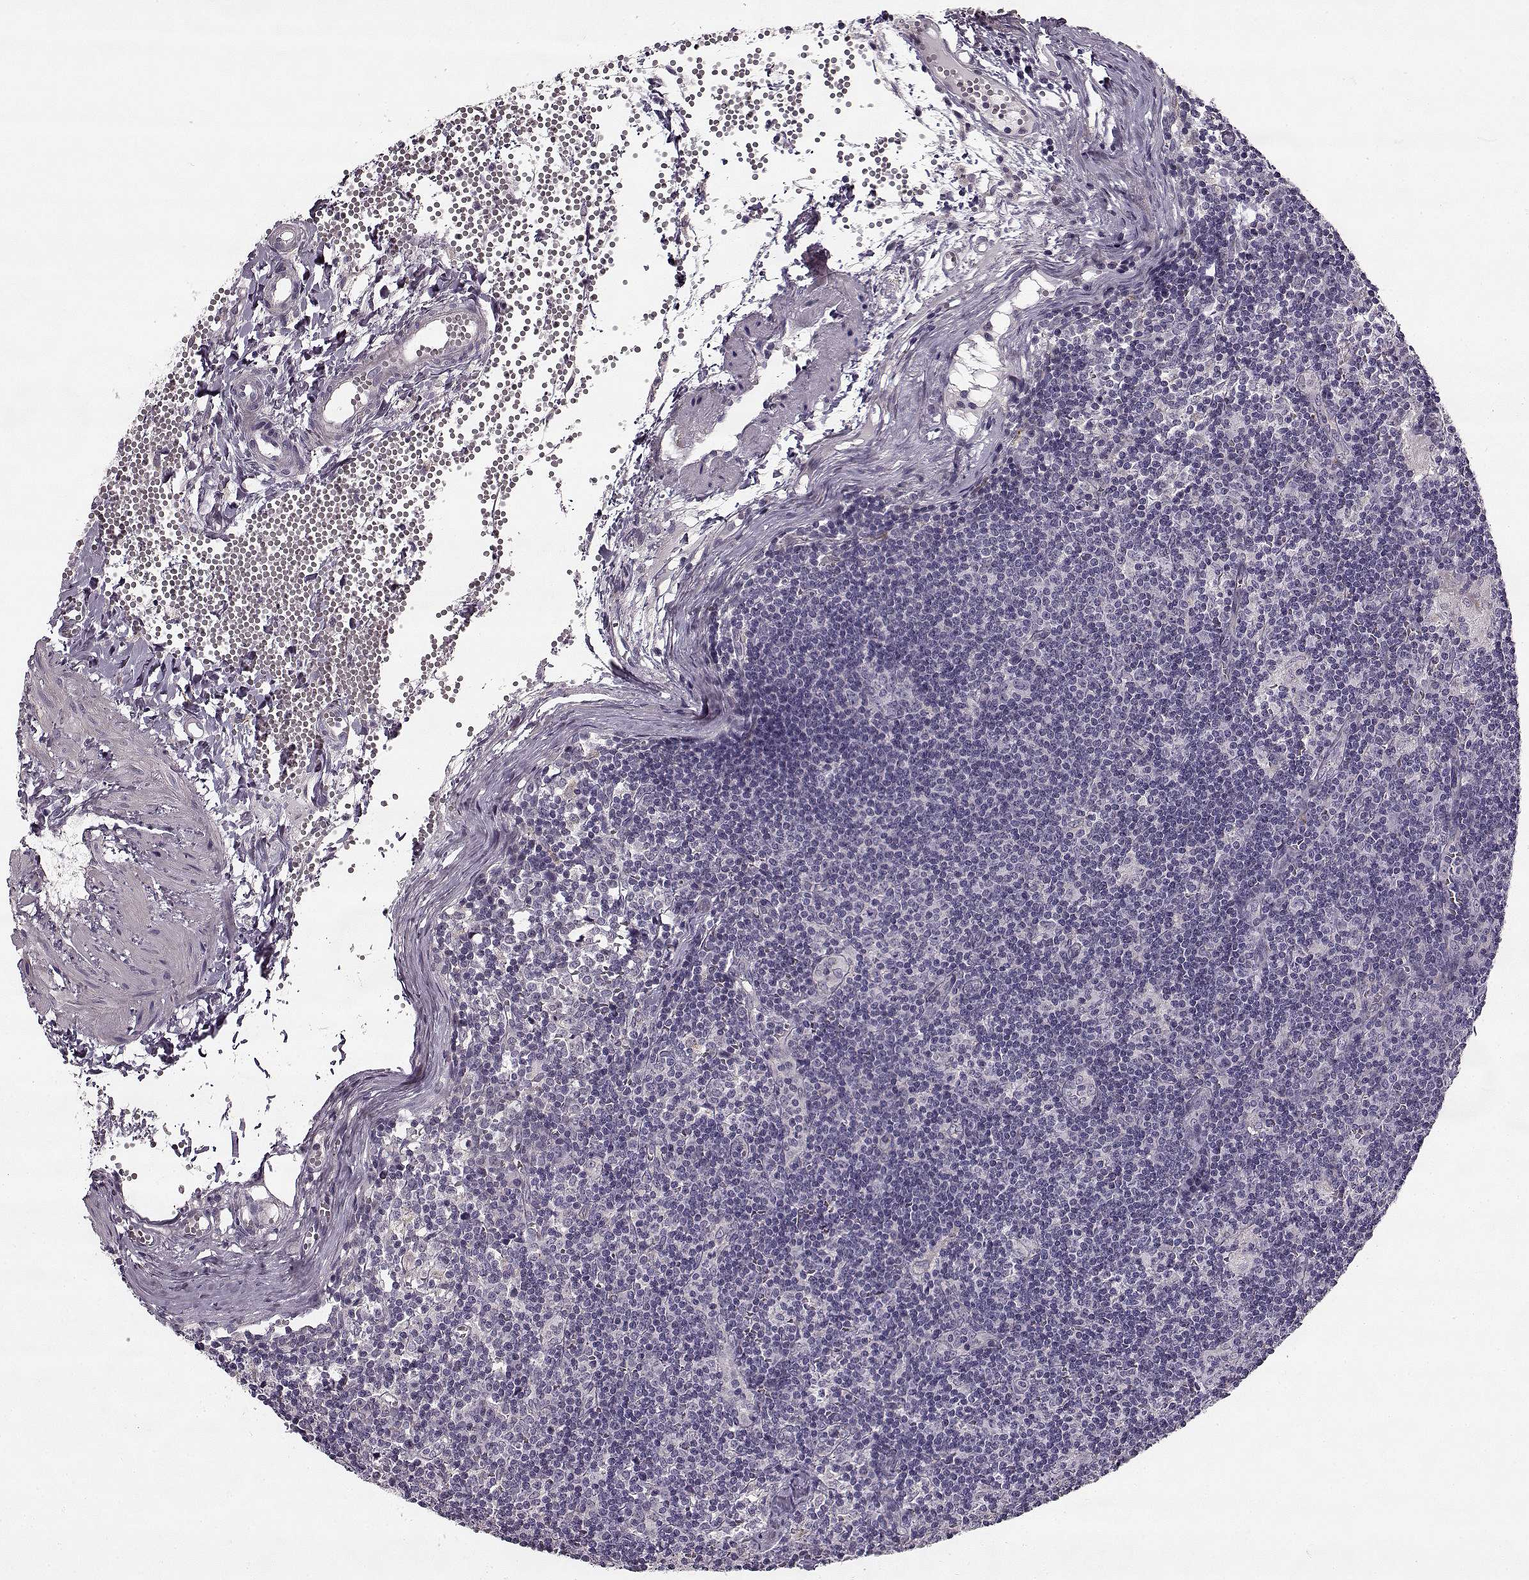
{"staining": {"intensity": "negative", "quantity": "none", "location": "none"}, "tissue": "lymph node", "cell_type": "Germinal center cells", "image_type": "normal", "snomed": [{"axis": "morphology", "description": "Normal tissue, NOS"}, {"axis": "topography", "description": "Lymph node"}], "caption": "Immunohistochemistry (IHC) image of benign lymph node: lymph node stained with DAB (3,3'-diaminobenzidine) exhibits no significant protein staining in germinal center cells. Brightfield microscopy of IHC stained with DAB (brown) and hematoxylin (blue), captured at high magnification.", "gene": "MAP6D1", "patient": {"sex": "female", "age": 52}}